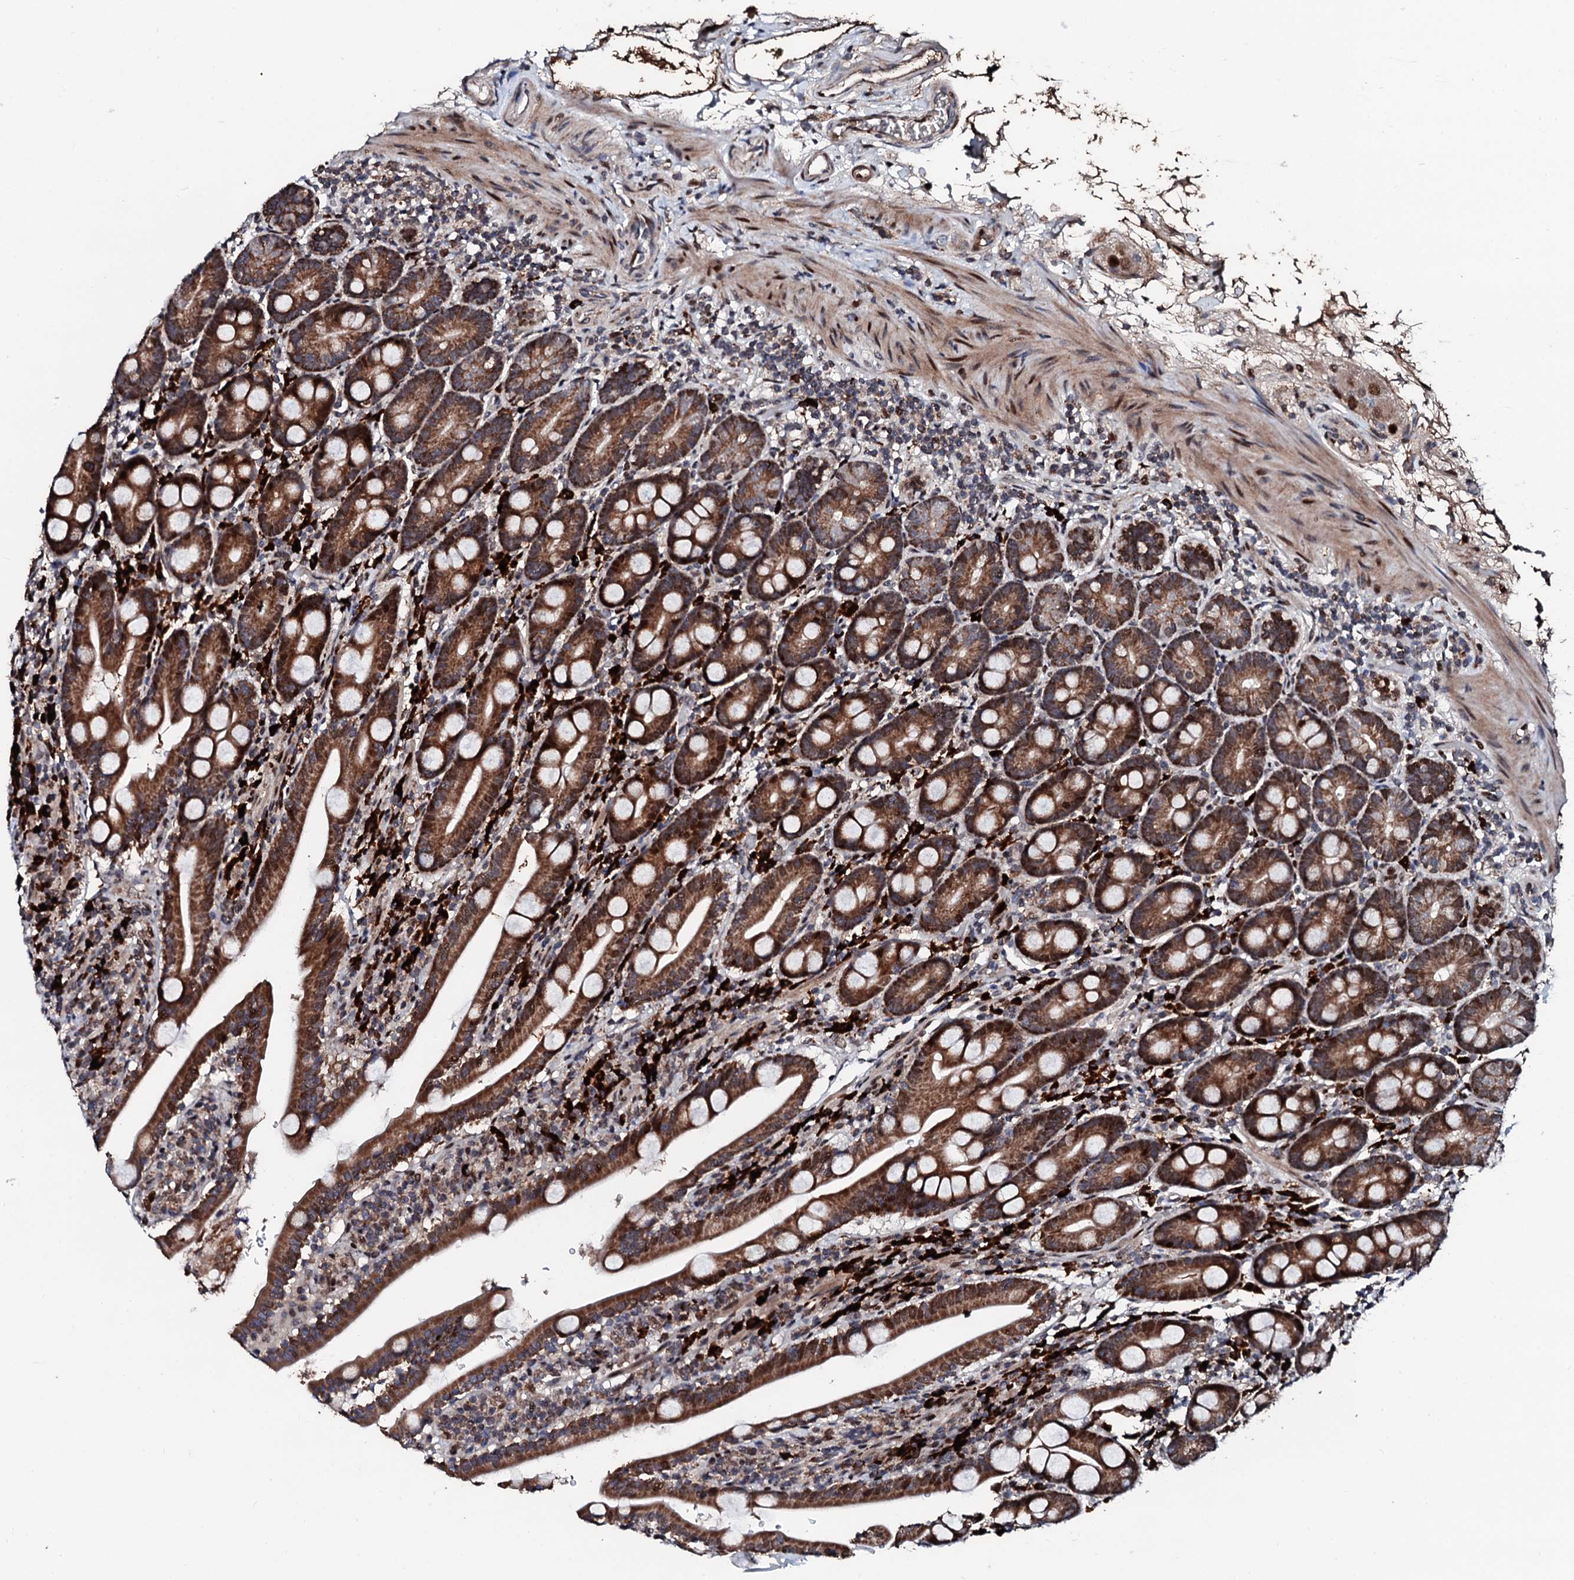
{"staining": {"intensity": "strong", "quantity": ">75%", "location": "cytoplasmic/membranous,nuclear"}, "tissue": "duodenum", "cell_type": "Glandular cells", "image_type": "normal", "snomed": [{"axis": "morphology", "description": "Normal tissue, NOS"}, {"axis": "topography", "description": "Duodenum"}], "caption": "A high amount of strong cytoplasmic/membranous,nuclear expression is seen in about >75% of glandular cells in normal duodenum.", "gene": "KIF18A", "patient": {"sex": "male", "age": 35}}